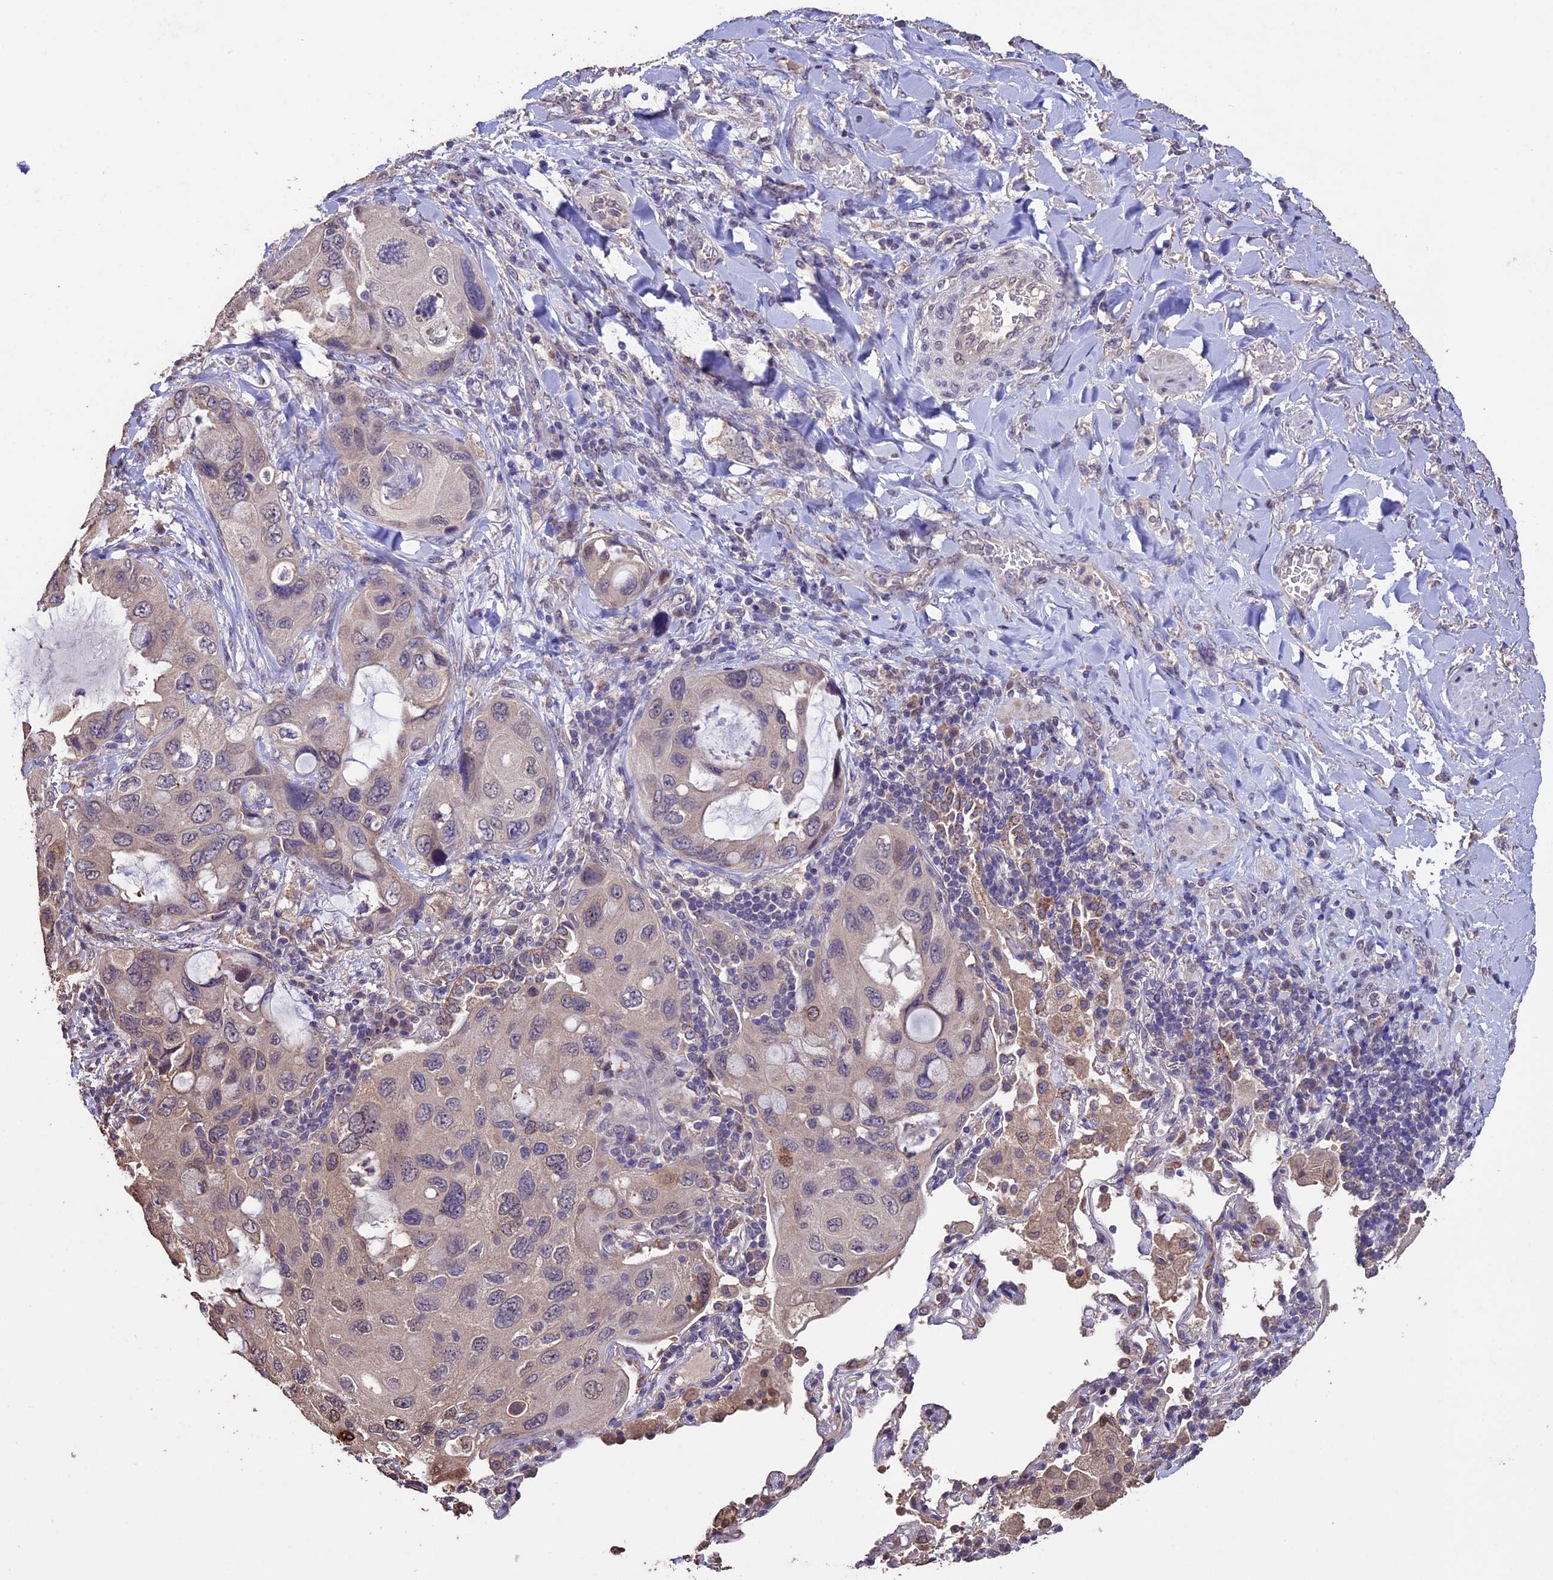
{"staining": {"intensity": "weak", "quantity": "<25%", "location": "cytoplasmic/membranous"}, "tissue": "lung cancer", "cell_type": "Tumor cells", "image_type": "cancer", "snomed": [{"axis": "morphology", "description": "Squamous cell carcinoma, NOS"}, {"axis": "topography", "description": "Lung"}], "caption": "Immunohistochemical staining of human lung cancer (squamous cell carcinoma) shows no significant positivity in tumor cells.", "gene": "DIS3L", "patient": {"sex": "female", "age": 73}}